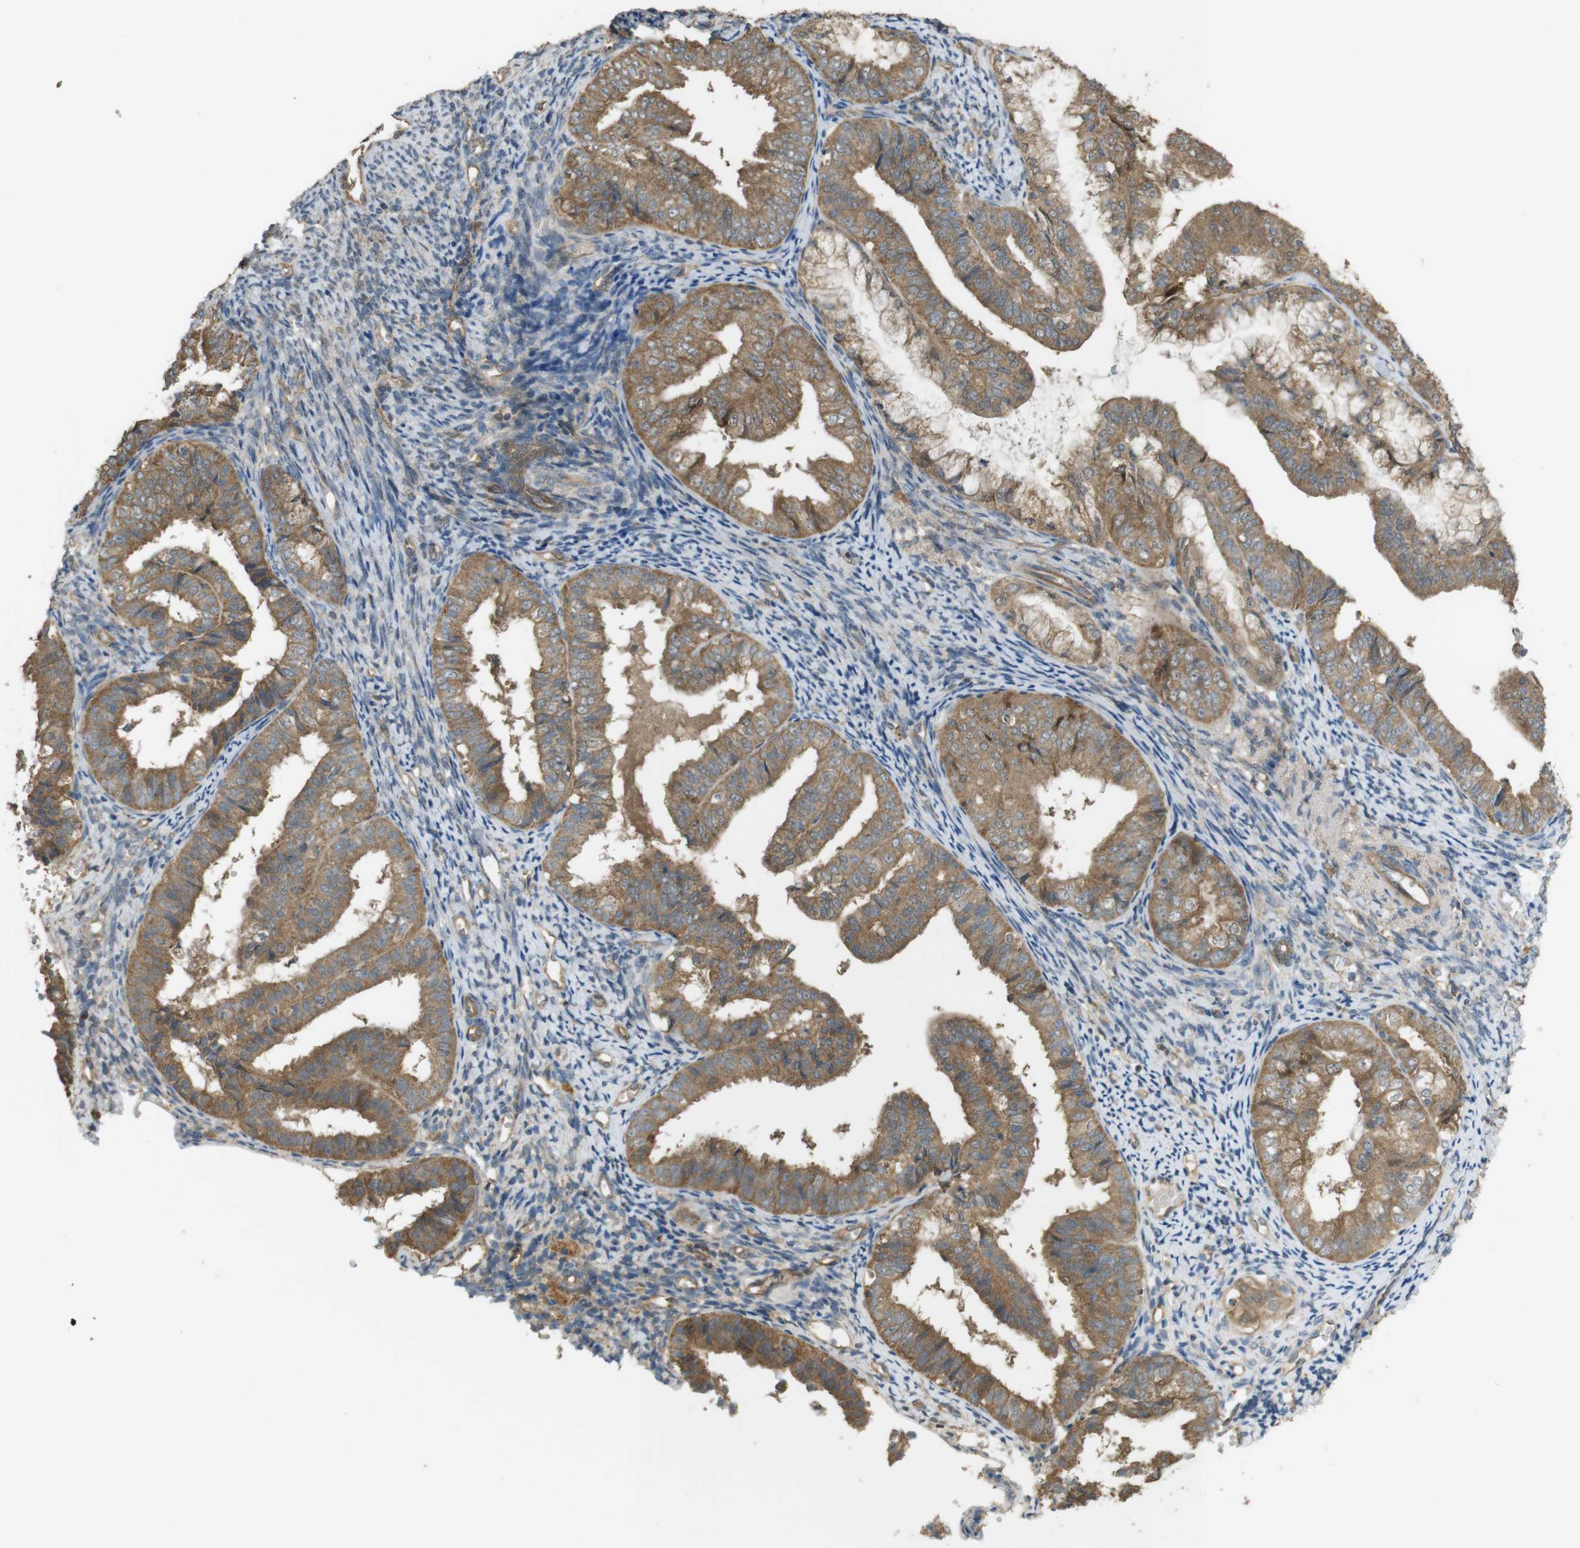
{"staining": {"intensity": "moderate", "quantity": ">75%", "location": "cytoplasmic/membranous"}, "tissue": "endometrial cancer", "cell_type": "Tumor cells", "image_type": "cancer", "snomed": [{"axis": "morphology", "description": "Adenocarcinoma, NOS"}, {"axis": "topography", "description": "Endometrium"}], "caption": "Endometrial adenocarcinoma tissue reveals moderate cytoplasmic/membranous positivity in about >75% of tumor cells, visualized by immunohistochemistry.", "gene": "ZDHHC20", "patient": {"sex": "female", "age": 63}}